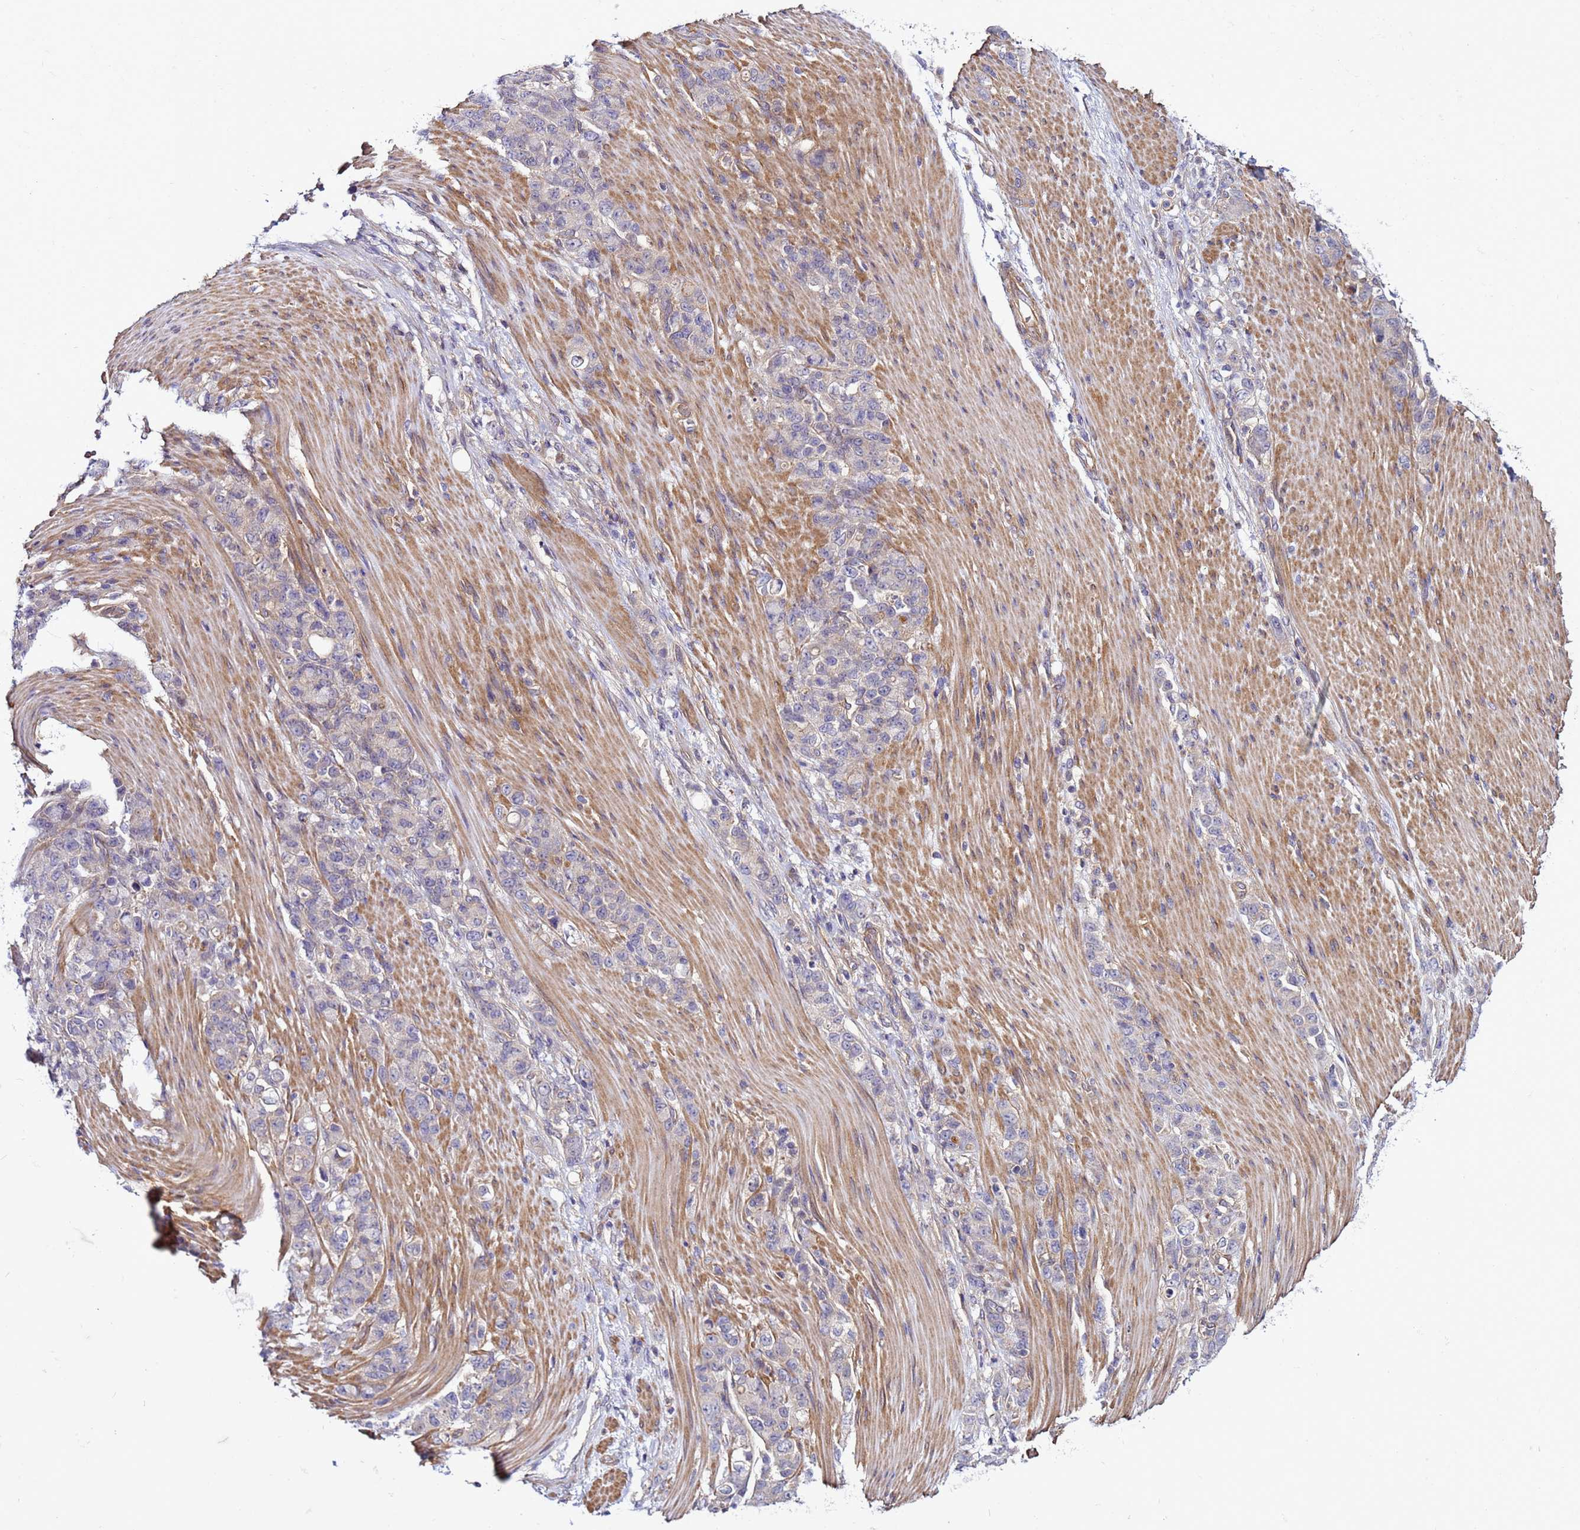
{"staining": {"intensity": "negative", "quantity": "none", "location": "none"}, "tissue": "stomach cancer", "cell_type": "Tumor cells", "image_type": "cancer", "snomed": [{"axis": "morphology", "description": "Normal tissue, NOS"}, {"axis": "morphology", "description": "Adenocarcinoma, NOS"}, {"axis": "topography", "description": "Stomach"}], "caption": "Immunohistochemistry image of neoplastic tissue: stomach cancer (adenocarcinoma) stained with DAB (3,3'-diaminobenzidine) demonstrates no significant protein expression in tumor cells.", "gene": "STK38", "patient": {"sex": "female", "age": 79}}